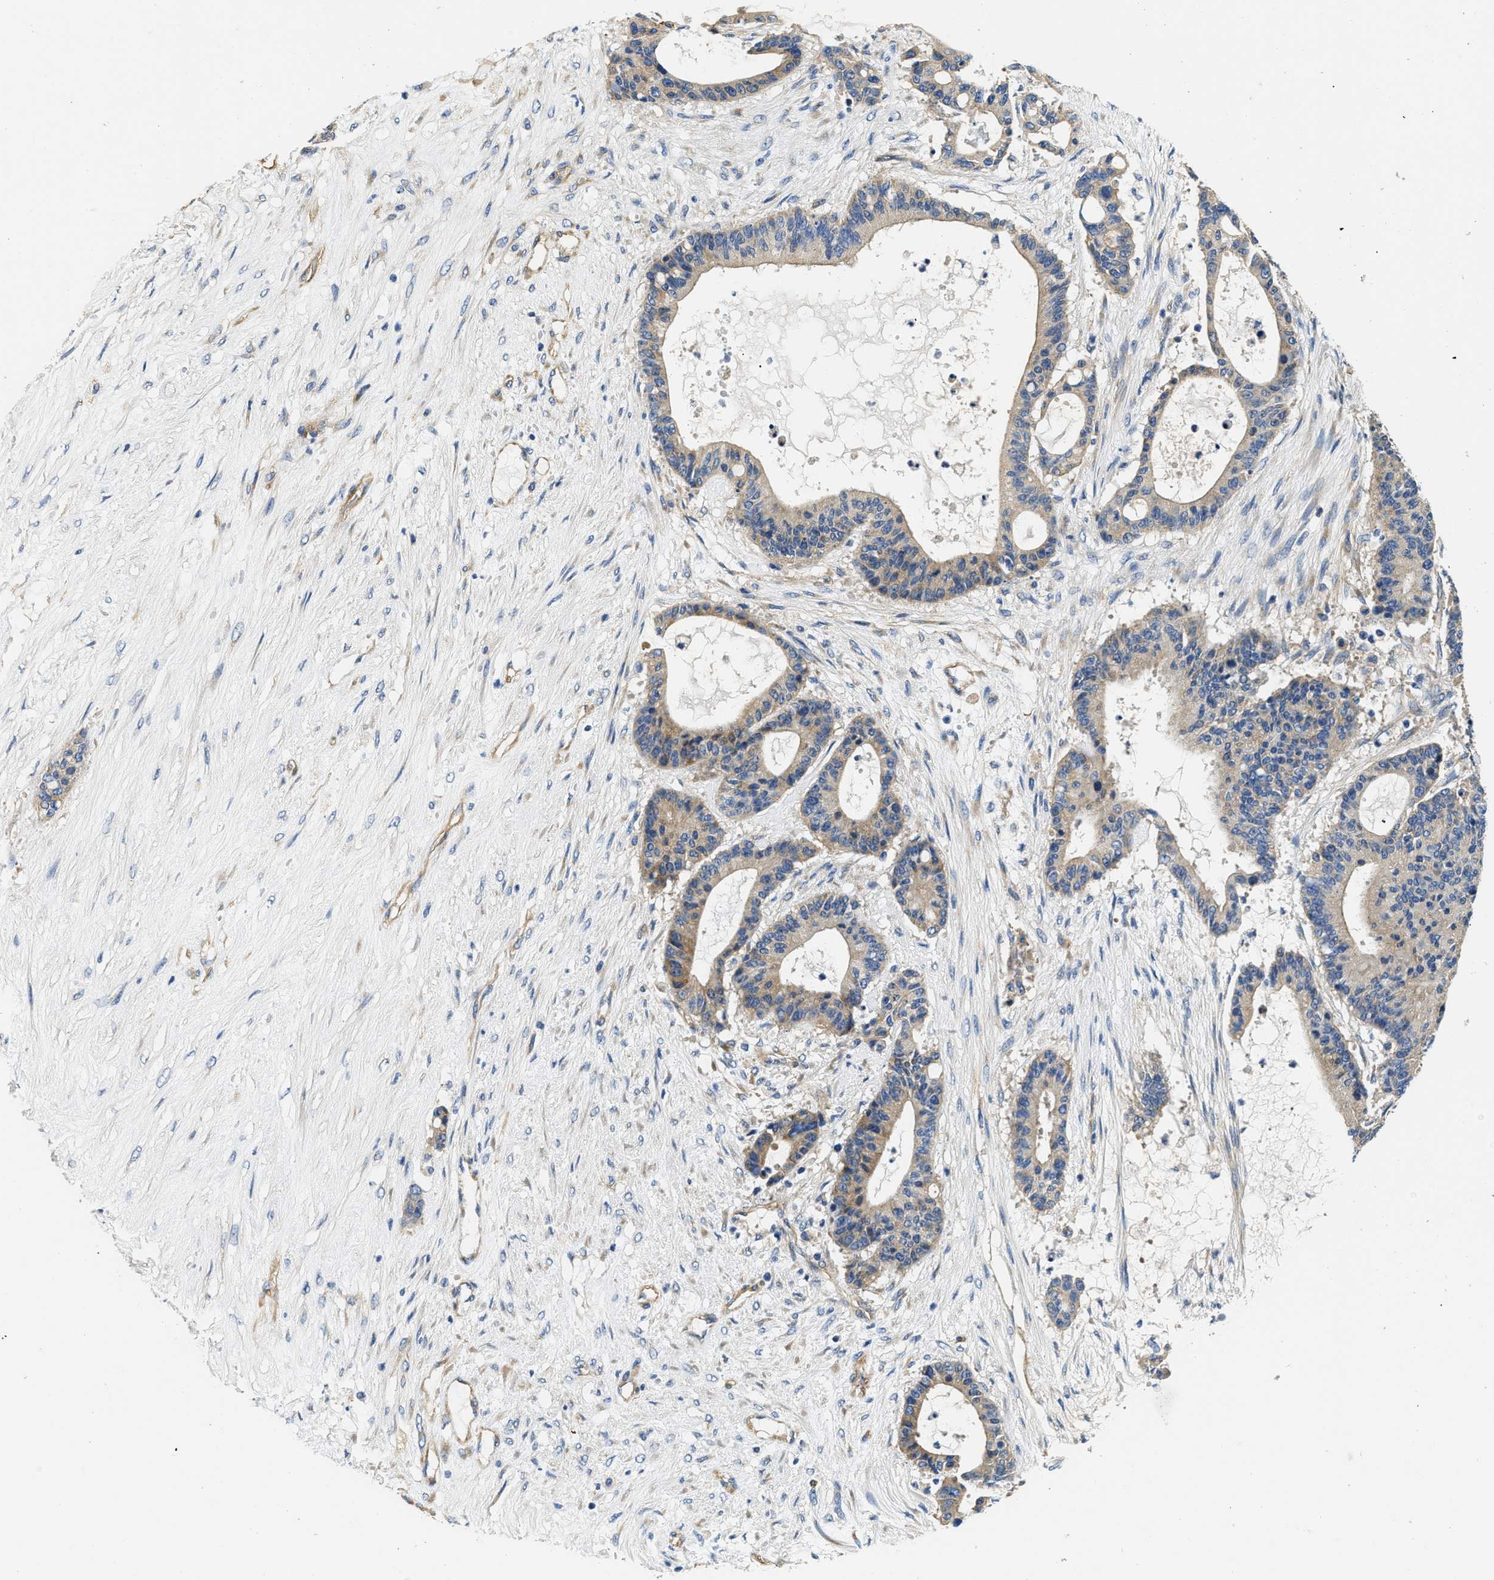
{"staining": {"intensity": "moderate", "quantity": ">75%", "location": "cytoplasmic/membranous"}, "tissue": "liver cancer", "cell_type": "Tumor cells", "image_type": "cancer", "snomed": [{"axis": "morphology", "description": "Cholangiocarcinoma"}, {"axis": "topography", "description": "Liver"}], "caption": "An immunohistochemistry histopathology image of tumor tissue is shown. Protein staining in brown labels moderate cytoplasmic/membranous positivity in liver cancer within tumor cells.", "gene": "CSDE1", "patient": {"sex": "female", "age": 73}}